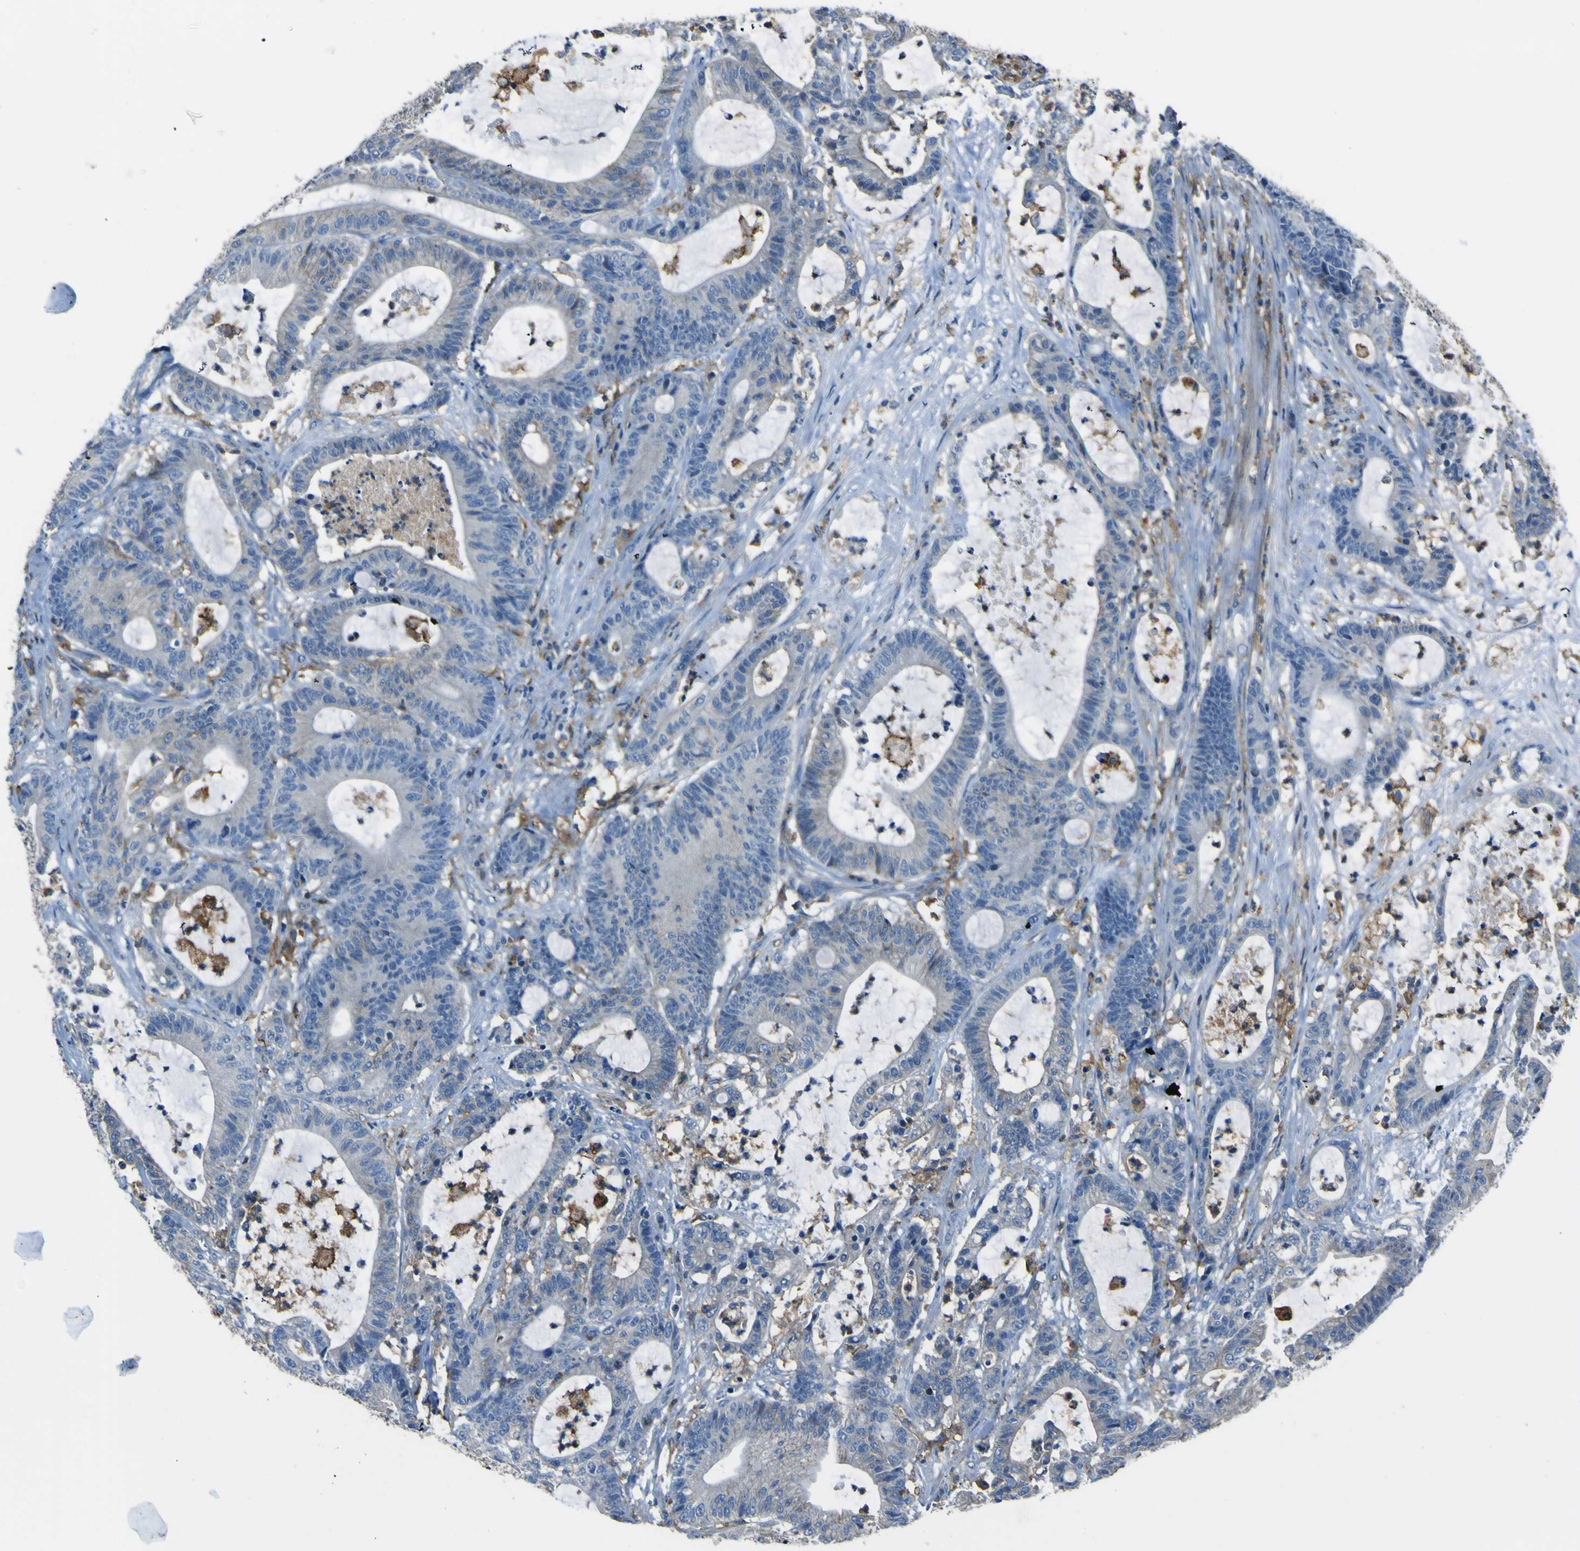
{"staining": {"intensity": "negative", "quantity": "none", "location": "none"}, "tissue": "colorectal cancer", "cell_type": "Tumor cells", "image_type": "cancer", "snomed": [{"axis": "morphology", "description": "Adenocarcinoma, NOS"}, {"axis": "topography", "description": "Colon"}], "caption": "DAB (3,3'-diaminobenzidine) immunohistochemical staining of adenocarcinoma (colorectal) demonstrates no significant positivity in tumor cells. (Stains: DAB (3,3'-diaminobenzidine) immunohistochemistry (IHC) with hematoxylin counter stain, Microscopy: brightfield microscopy at high magnification).", "gene": "LAIR1", "patient": {"sex": "female", "age": 84}}